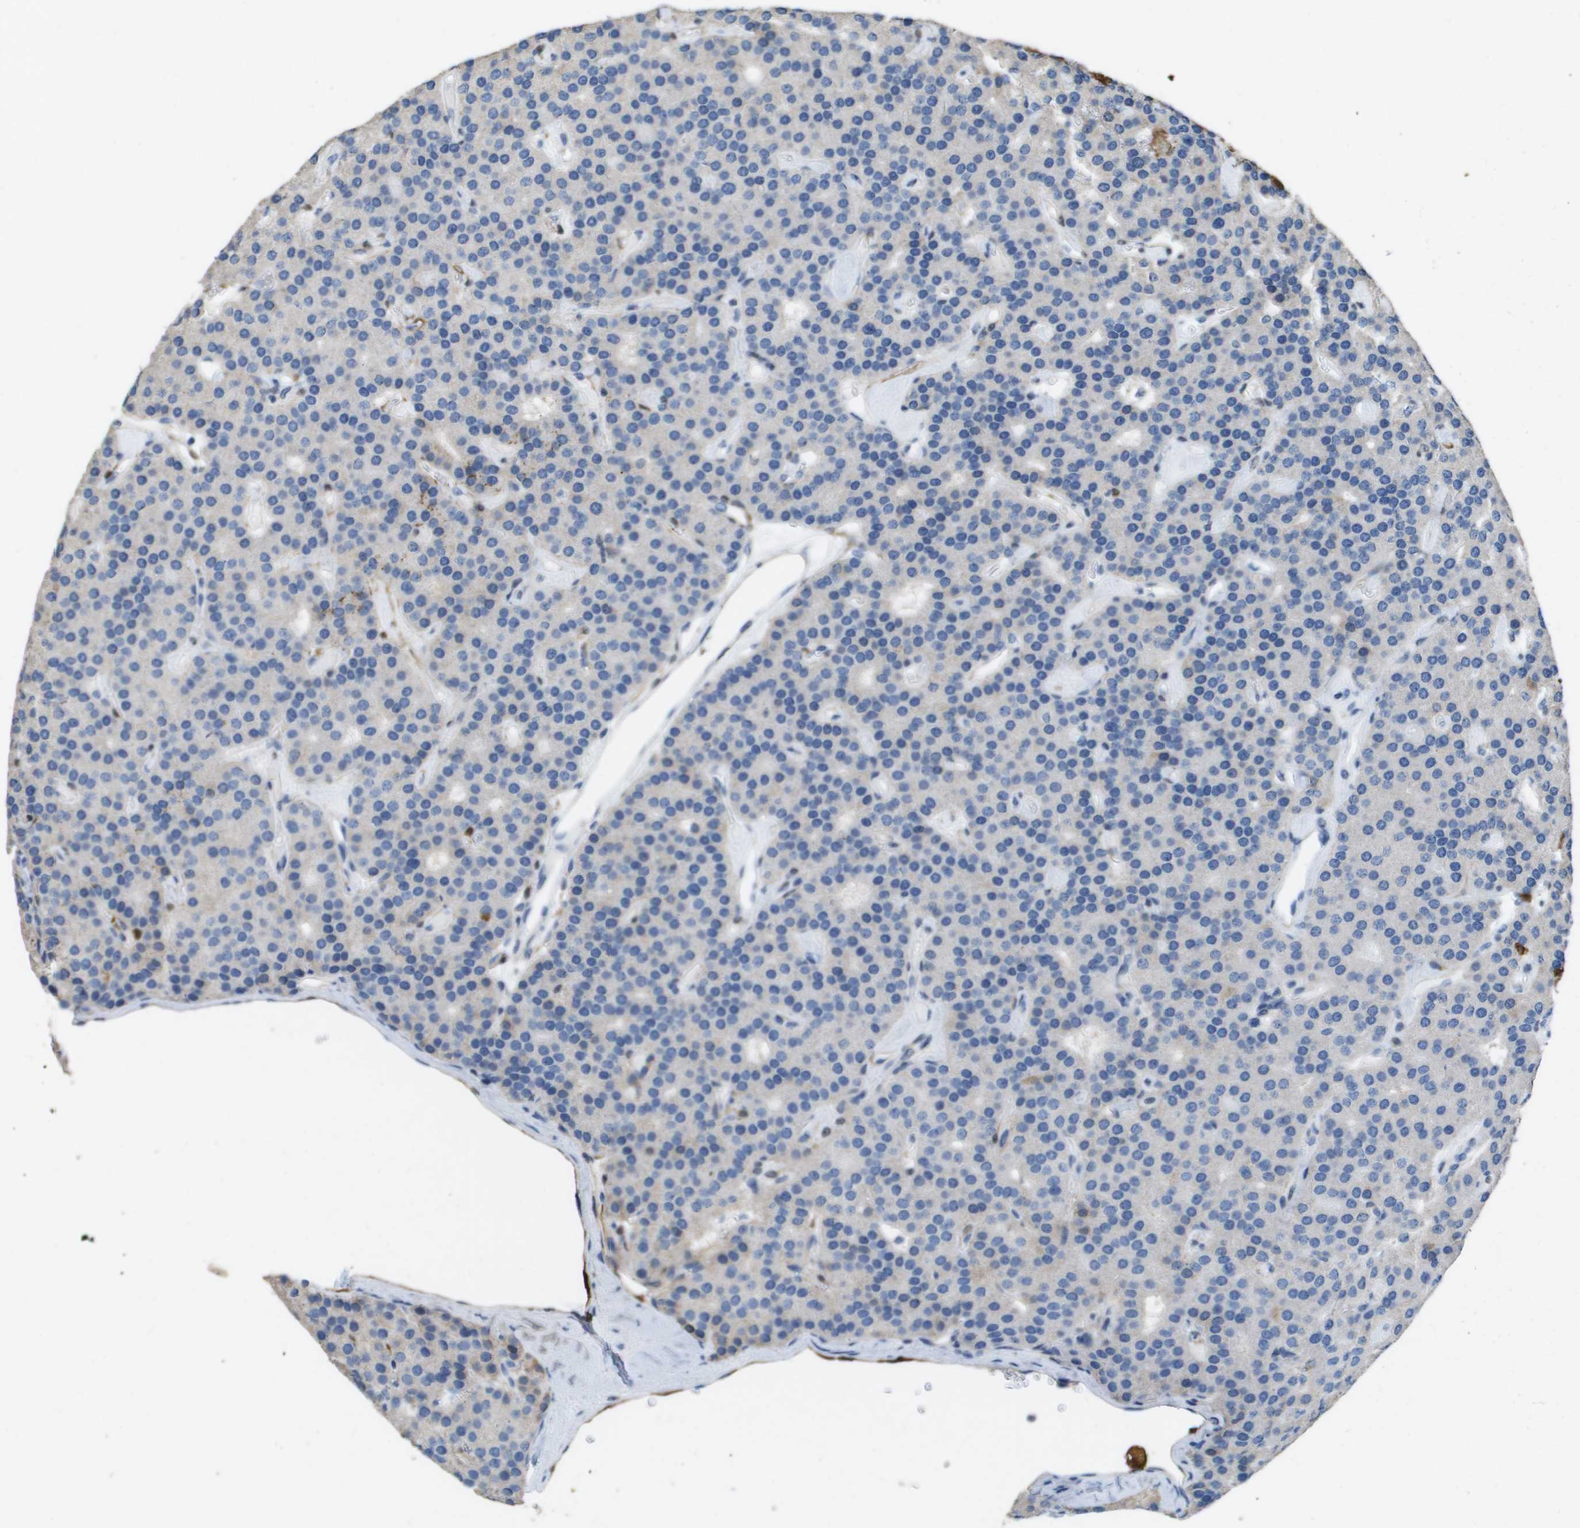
{"staining": {"intensity": "strong", "quantity": "<25%", "location": "cytoplasmic/membranous"}, "tissue": "parathyroid gland", "cell_type": "Glandular cells", "image_type": "normal", "snomed": [{"axis": "morphology", "description": "Normal tissue, NOS"}, {"axis": "morphology", "description": "Adenoma, NOS"}, {"axis": "topography", "description": "Parathyroid gland"}], "caption": "A photomicrograph showing strong cytoplasmic/membranous expression in about <25% of glandular cells in benign parathyroid gland, as visualized by brown immunohistochemical staining.", "gene": "FABP5", "patient": {"sex": "female", "age": 86}}